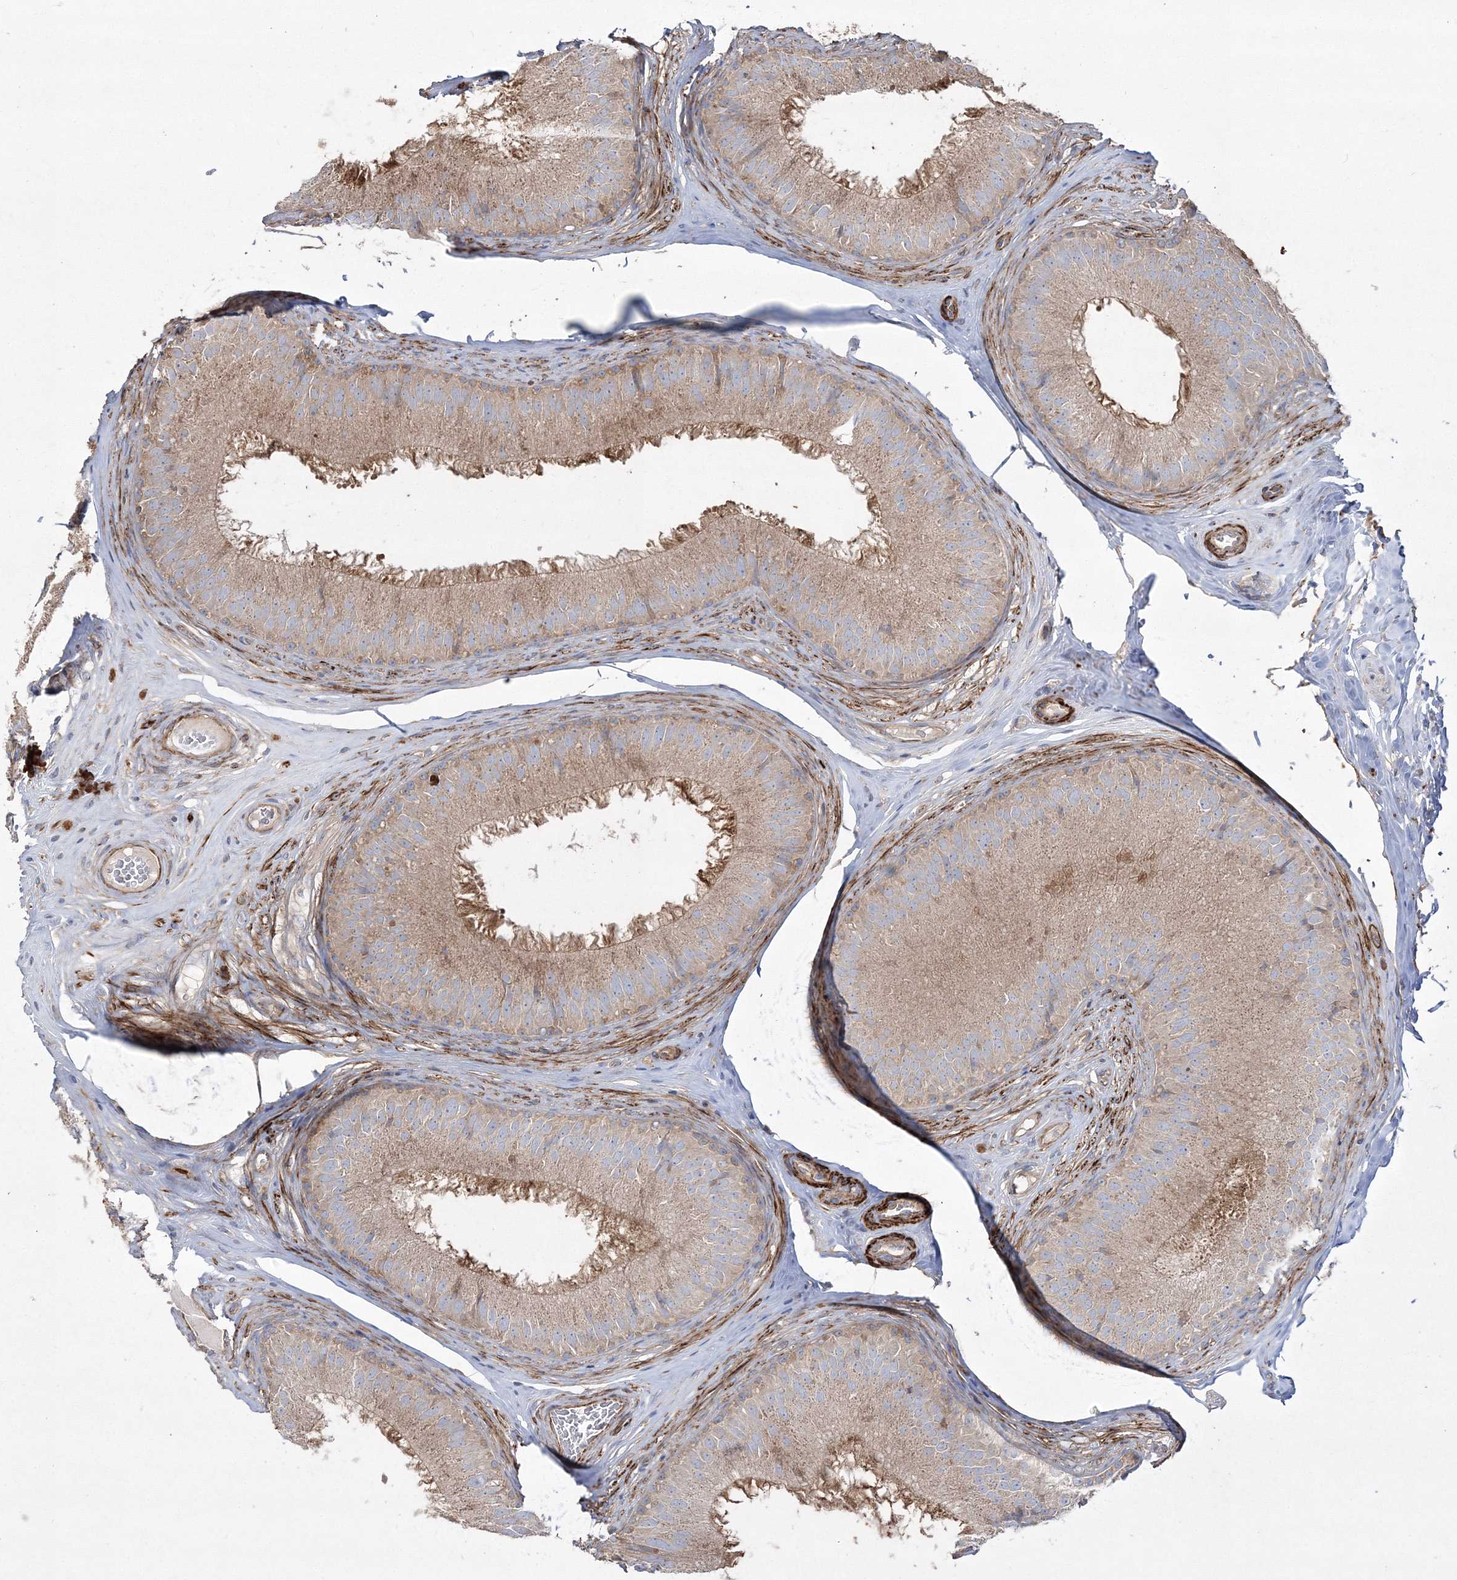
{"staining": {"intensity": "weak", "quantity": "25%-75%", "location": "cytoplasmic/membranous"}, "tissue": "epididymis", "cell_type": "Glandular cells", "image_type": "normal", "snomed": [{"axis": "morphology", "description": "Normal tissue, NOS"}, {"axis": "topography", "description": "Epididymis"}], "caption": "Human epididymis stained for a protein (brown) reveals weak cytoplasmic/membranous positive positivity in approximately 25%-75% of glandular cells.", "gene": "ZSWIM6", "patient": {"sex": "male", "age": 32}}